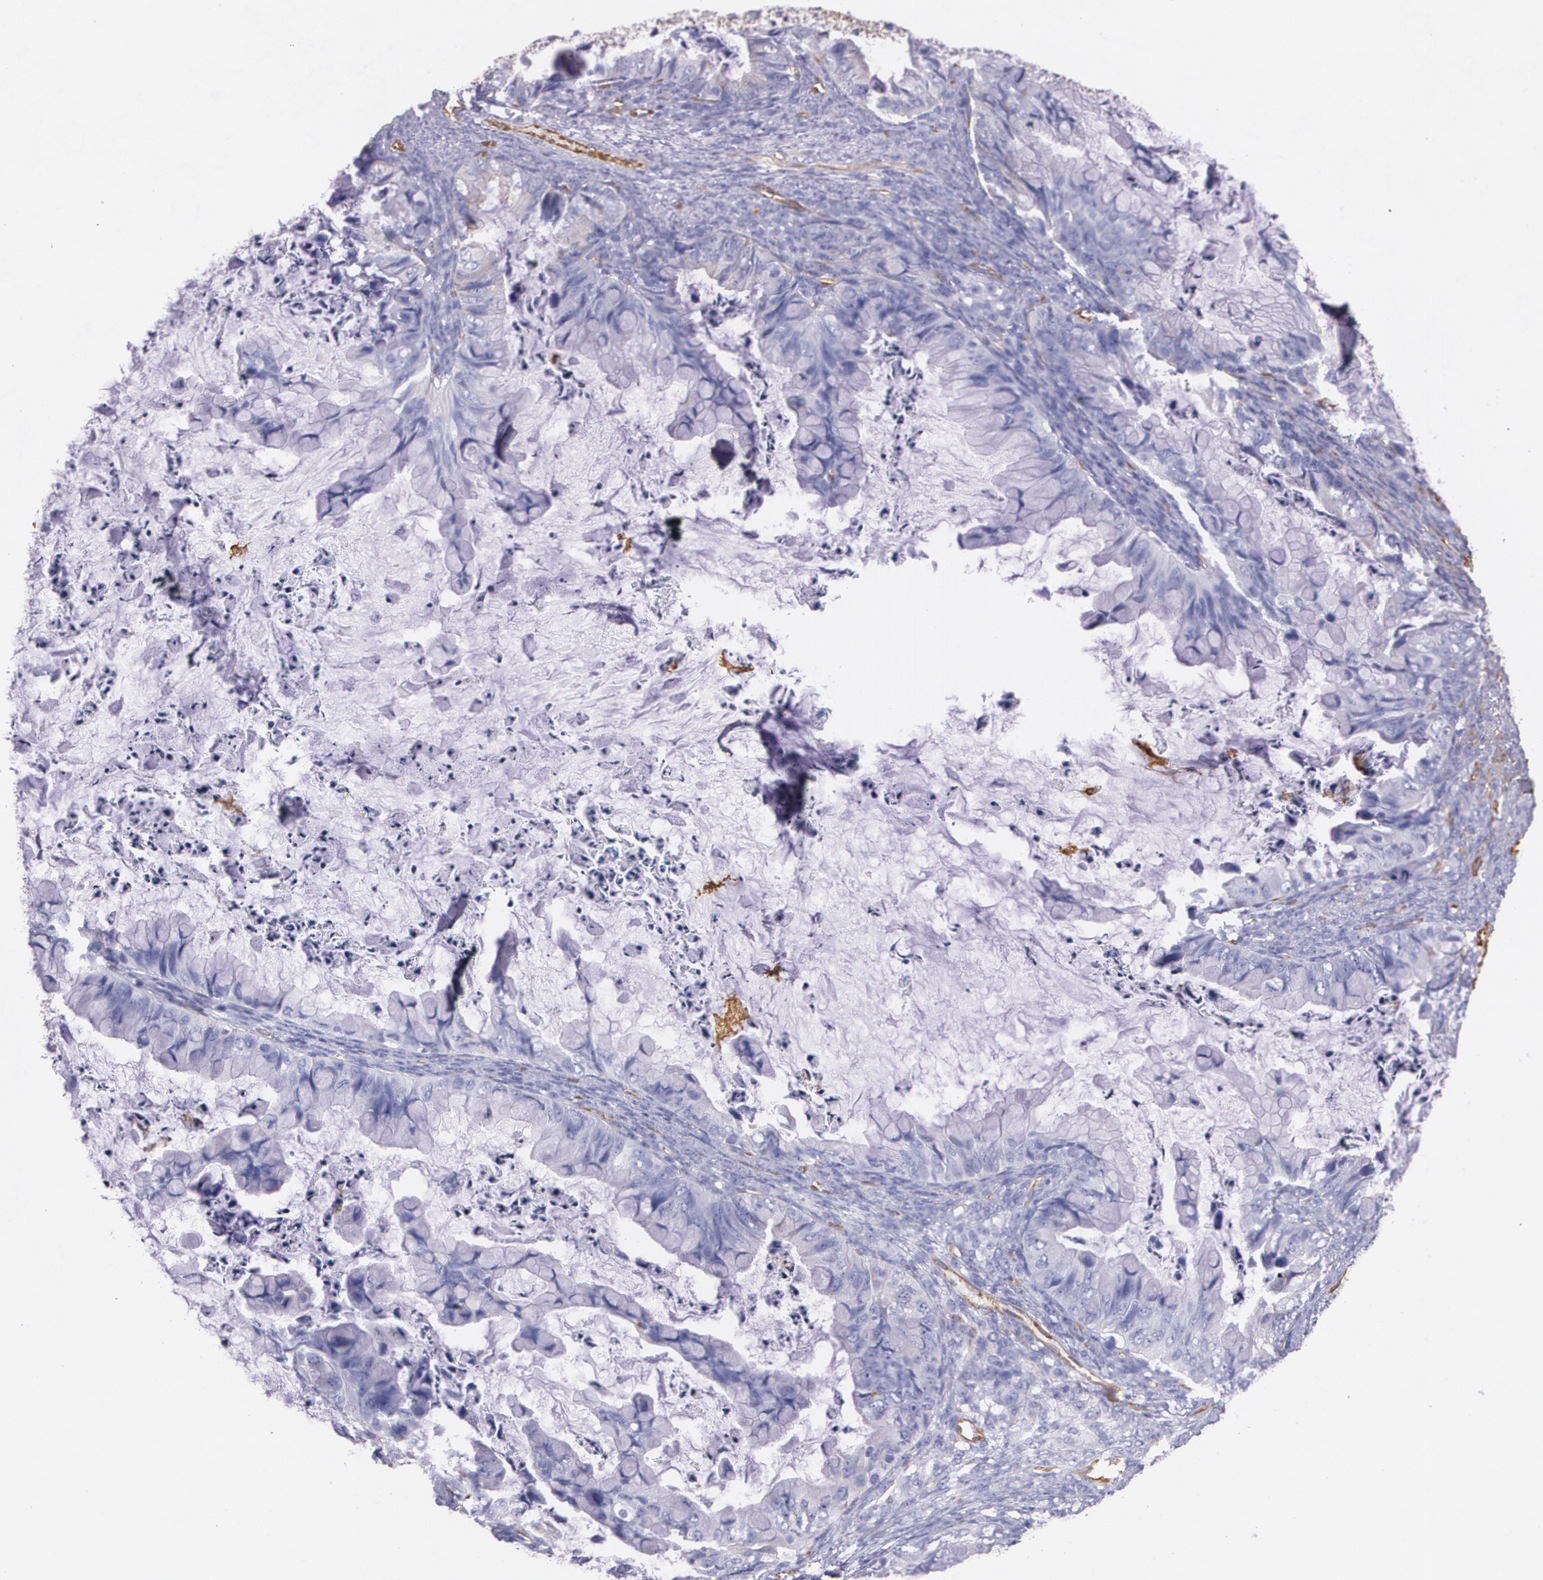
{"staining": {"intensity": "negative", "quantity": "none", "location": "none"}, "tissue": "ovarian cancer", "cell_type": "Tumor cells", "image_type": "cancer", "snomed": [{"axis": "morphology", "description": "Cystadenocarcinoma, mucinous, NOS"}, {"axis": "topography", "description": "Ovary"}], "caption": "The photomicrograph shows no significant positivity in tumor cells of mucinous cystadenocarcinoma (ovarian). The staining is performed using DAB (3,3'-diaminobenzidine) brown chromogen with nuclei counter-stained in using hematoxylin.", "gene": "MMP2", "patient": {"sex": "female", "age": 36}}